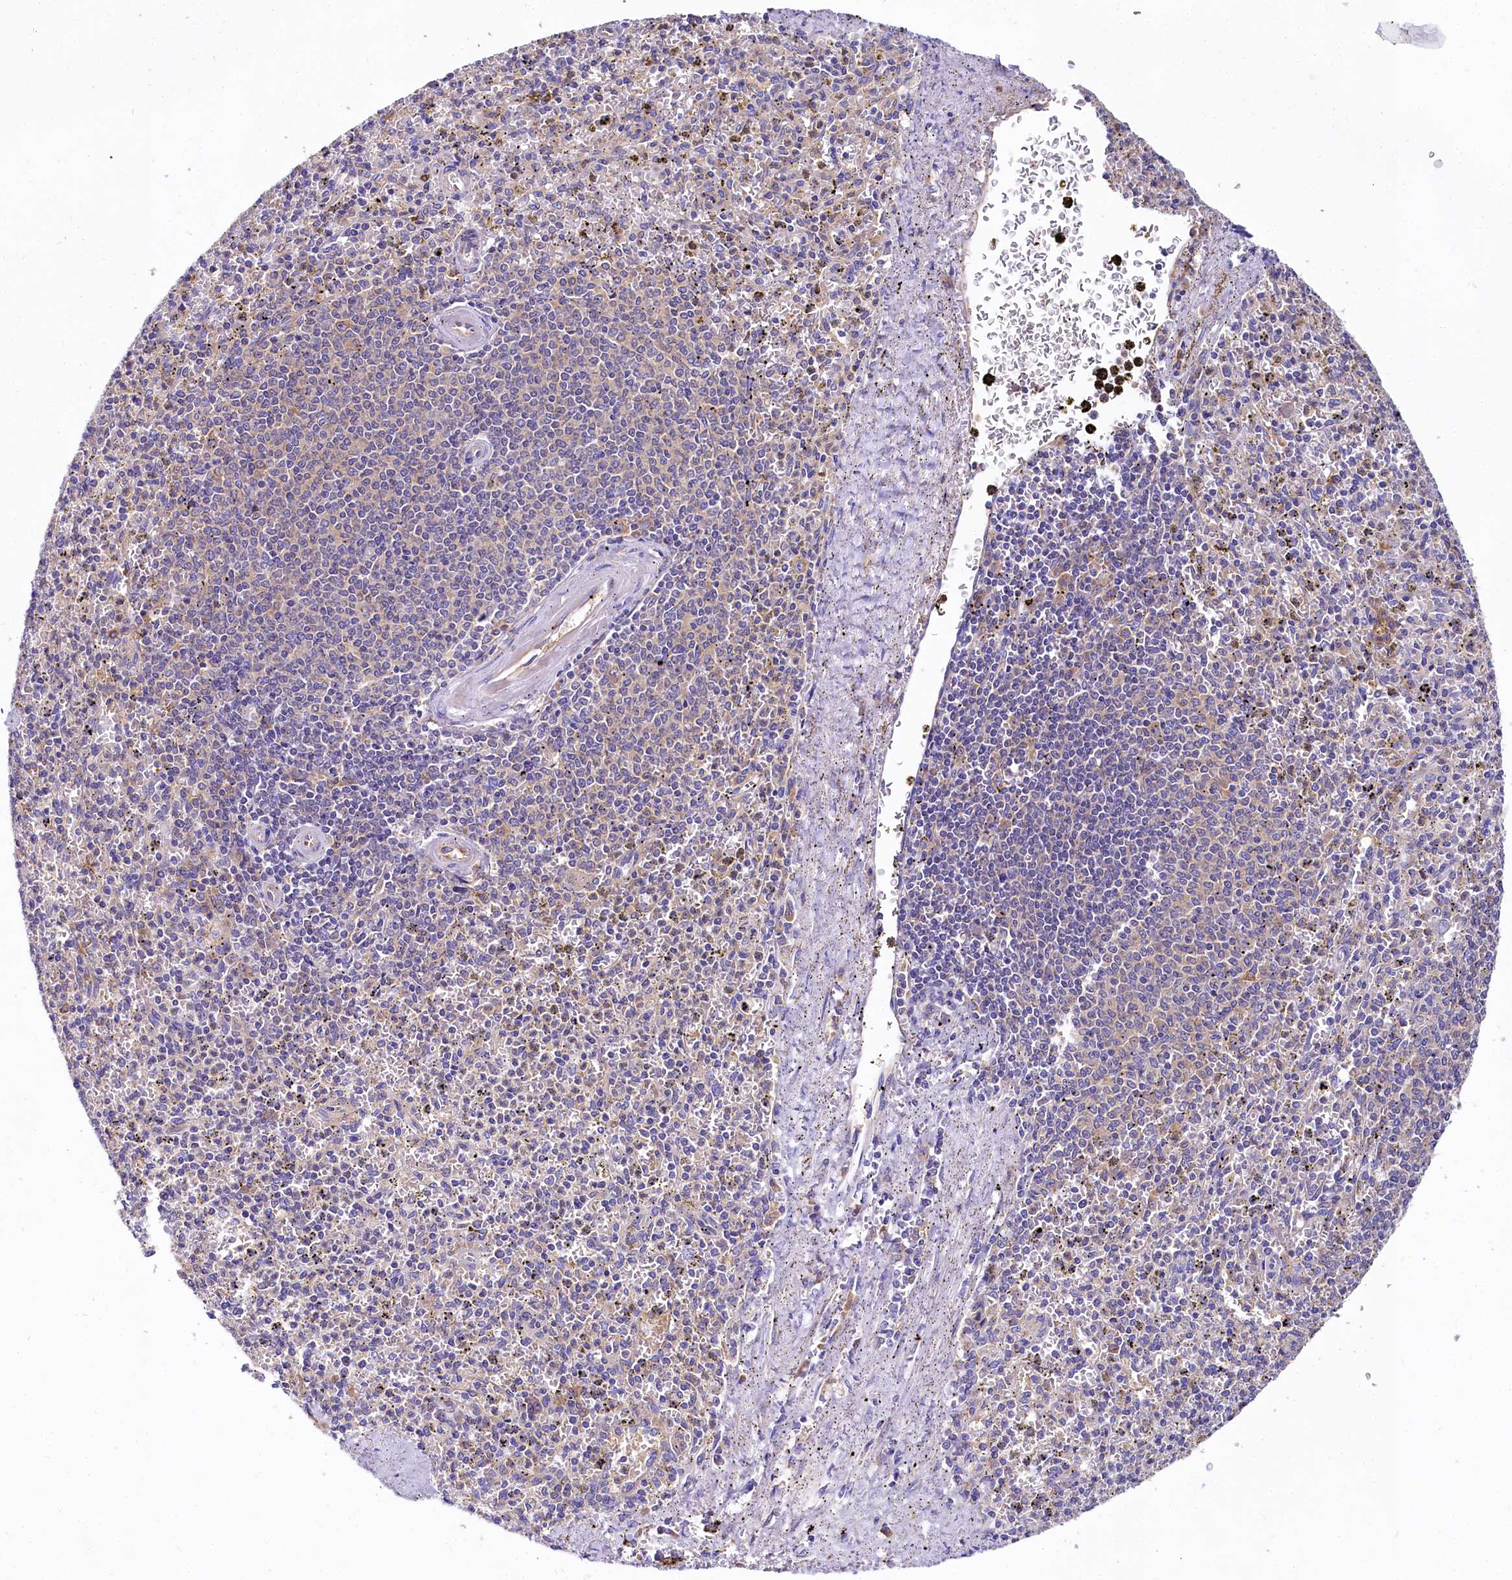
{"staining": {"intensity": "negative", "quantity": "none", "location": "none"}, "tissue": "spleen", "cell_type": "Cells in red pulp", "image_type": "normal", "snomed": [{"axis": "morphology", "description": "Normal tissue, NOS"}, {"axis": "topography", "description": "Spleen"}], "caption": "DAB (3,3'-diaminobenzidine) immunohistochemical staining of normal spleen shows no significant expression in cells in red pulp. (DAB immunohistochemistry (IHC) visualized using brightfield microscopy, high magnification).", "gene": "QARS1", "patient": {"sex": "male", "age": 72}}